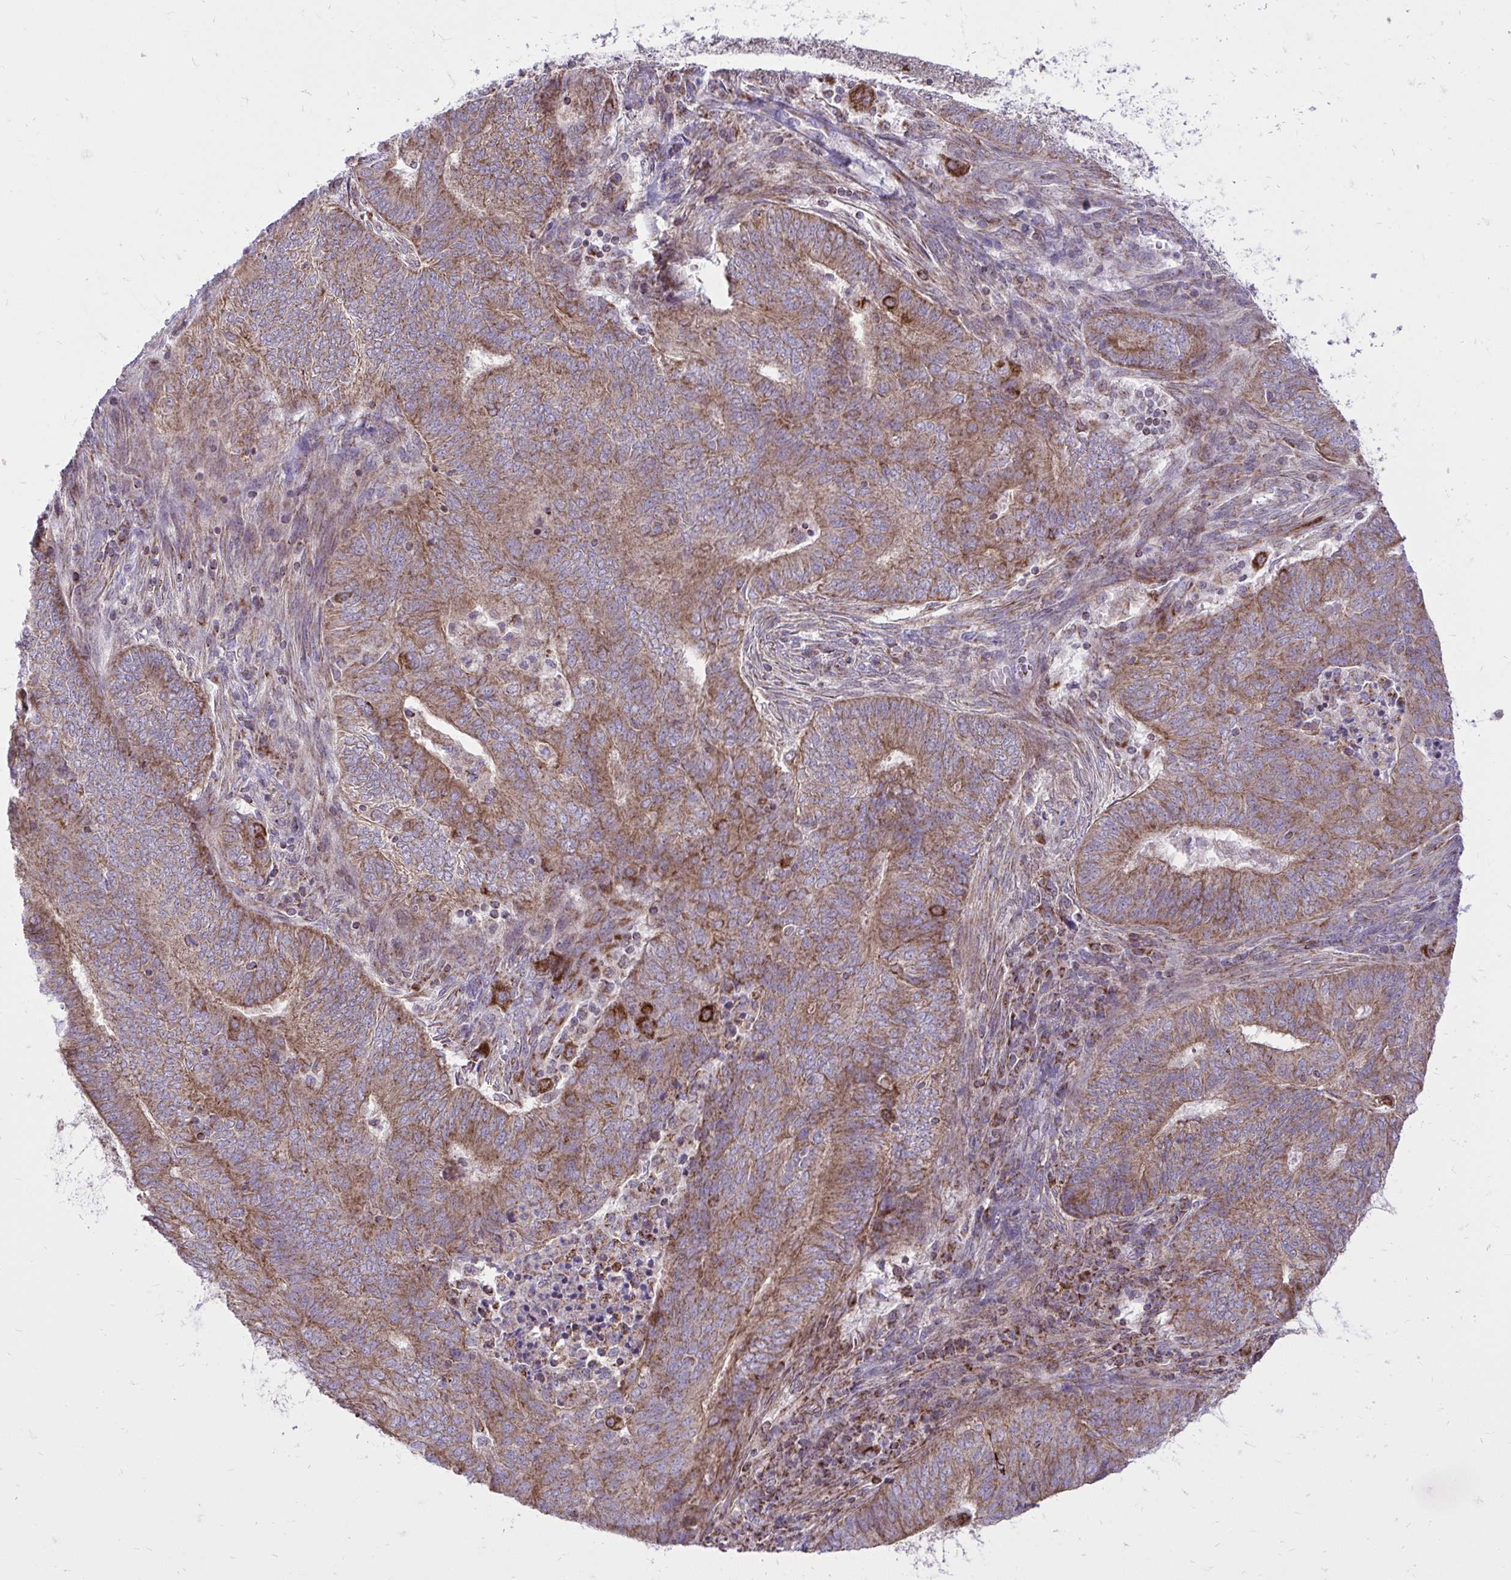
{"staining": {"intensity": "moderate", "quantity": ">75%", "location": "cytoplasmic/membranous"}, "tissue": "endometrial cancer", "cell_type": "Tumor cells", "image_type": "cancer", "snomed": [{"axis": "morphology", "description": "Adenocarcinoma, NOS"}, {"axis": "topography", "description": "Endometrium"}], "caption": "Tumor cells demonstrate medium levels of moderate cytoplasmic/membranous staining in approximately >75% of cells in endometrial adenocarcinoma.", "gene": "SPTBN2", "patient": {"sex": "female", "age": 62}}